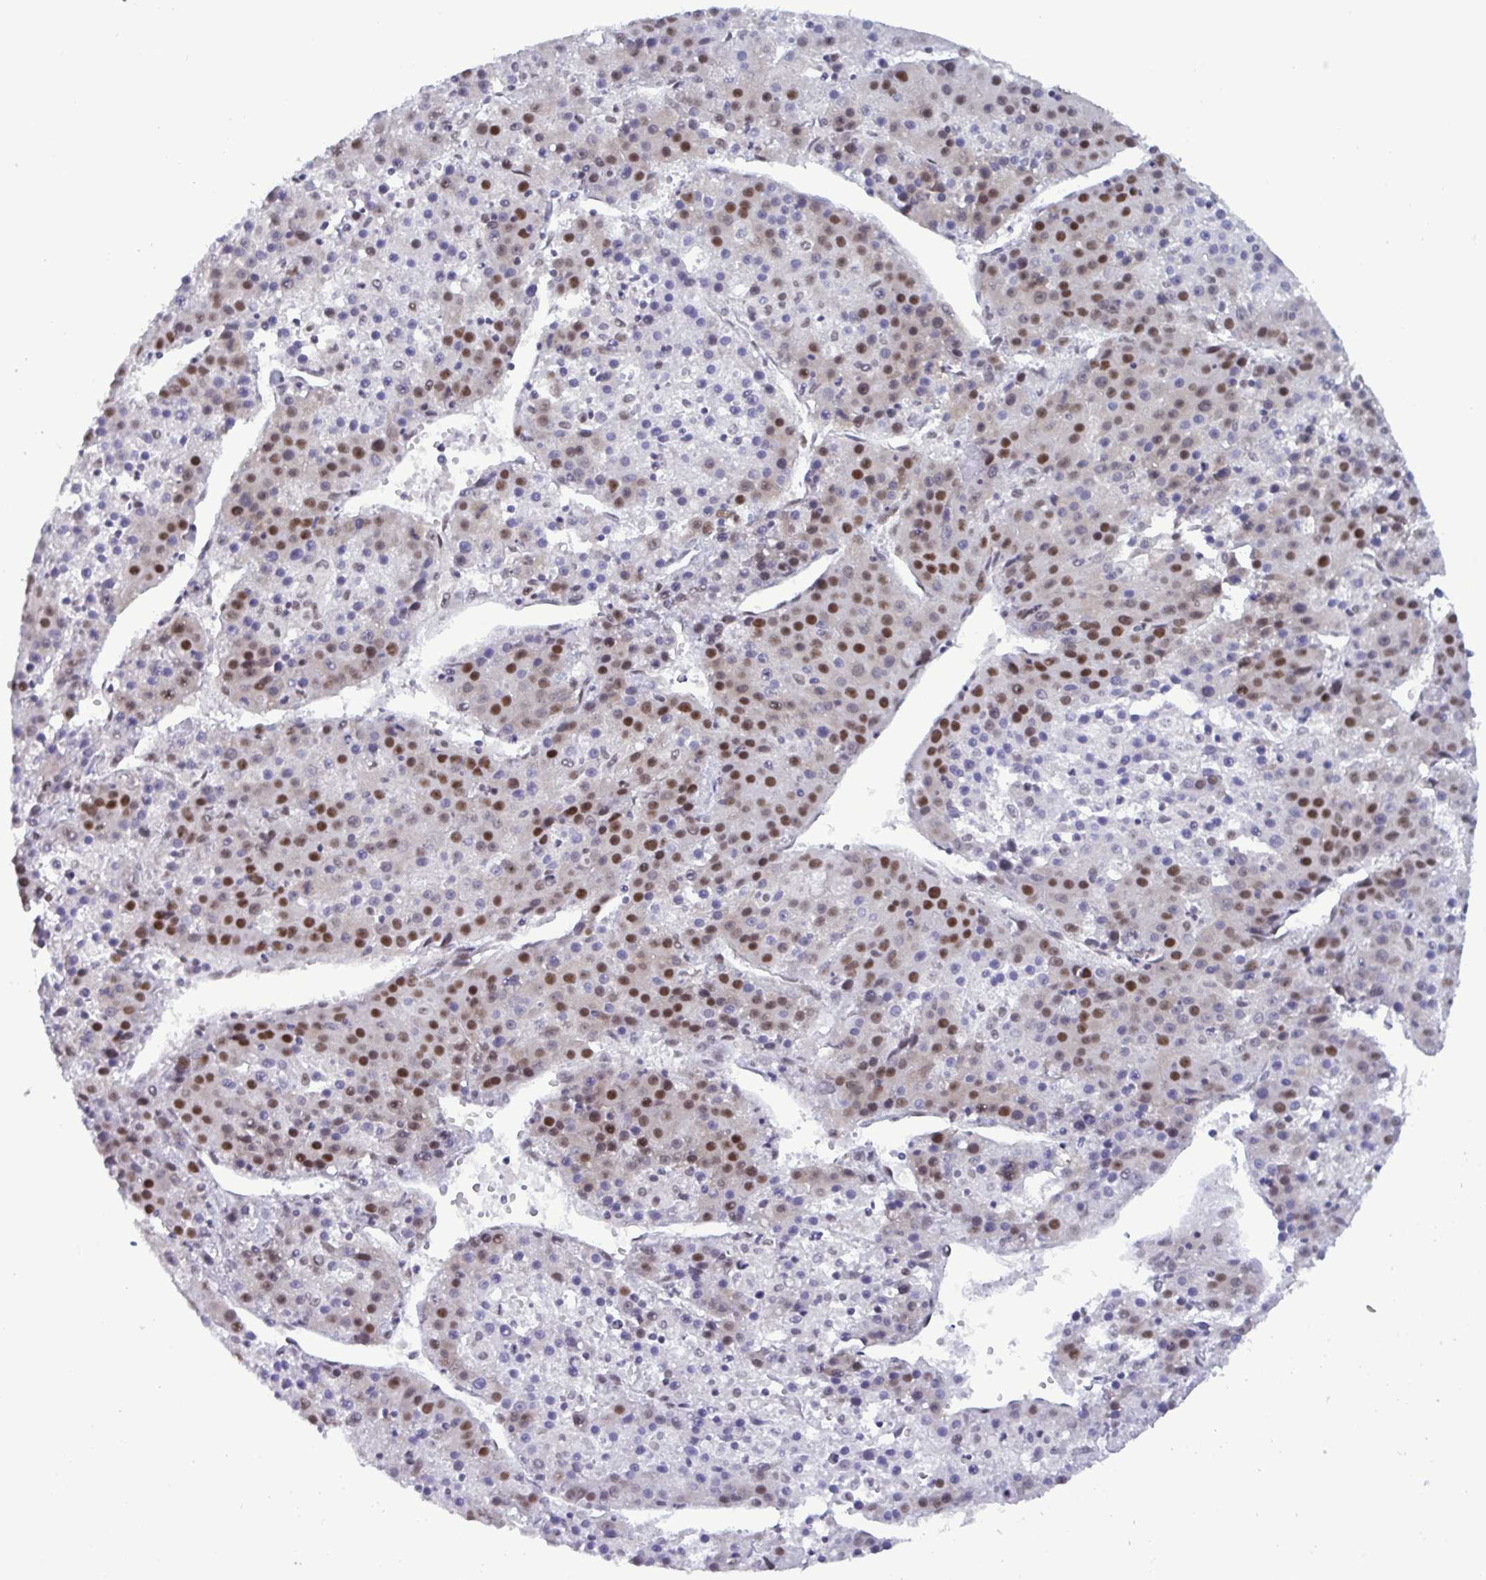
{"staining": {"intensity": "moderate", "quantity": "<25%", "location": "nuclear"}, "tissue": "liver cancer", "cell_type": "Tumor cells", "image_type": "cancer", "snomed": [{"axis": "morphology", "description": "Carcinoma, Hepatocellular, NOS"}, {"axis": "topography", "description": "Liver"}], "caption": "A photomicrograph of human liver cancer stained for a protein exhibits moderate nuclear brown staining in tumor cells.", "gene": "PPP1R10", "patient": {"sex": "female", "age": 53}}